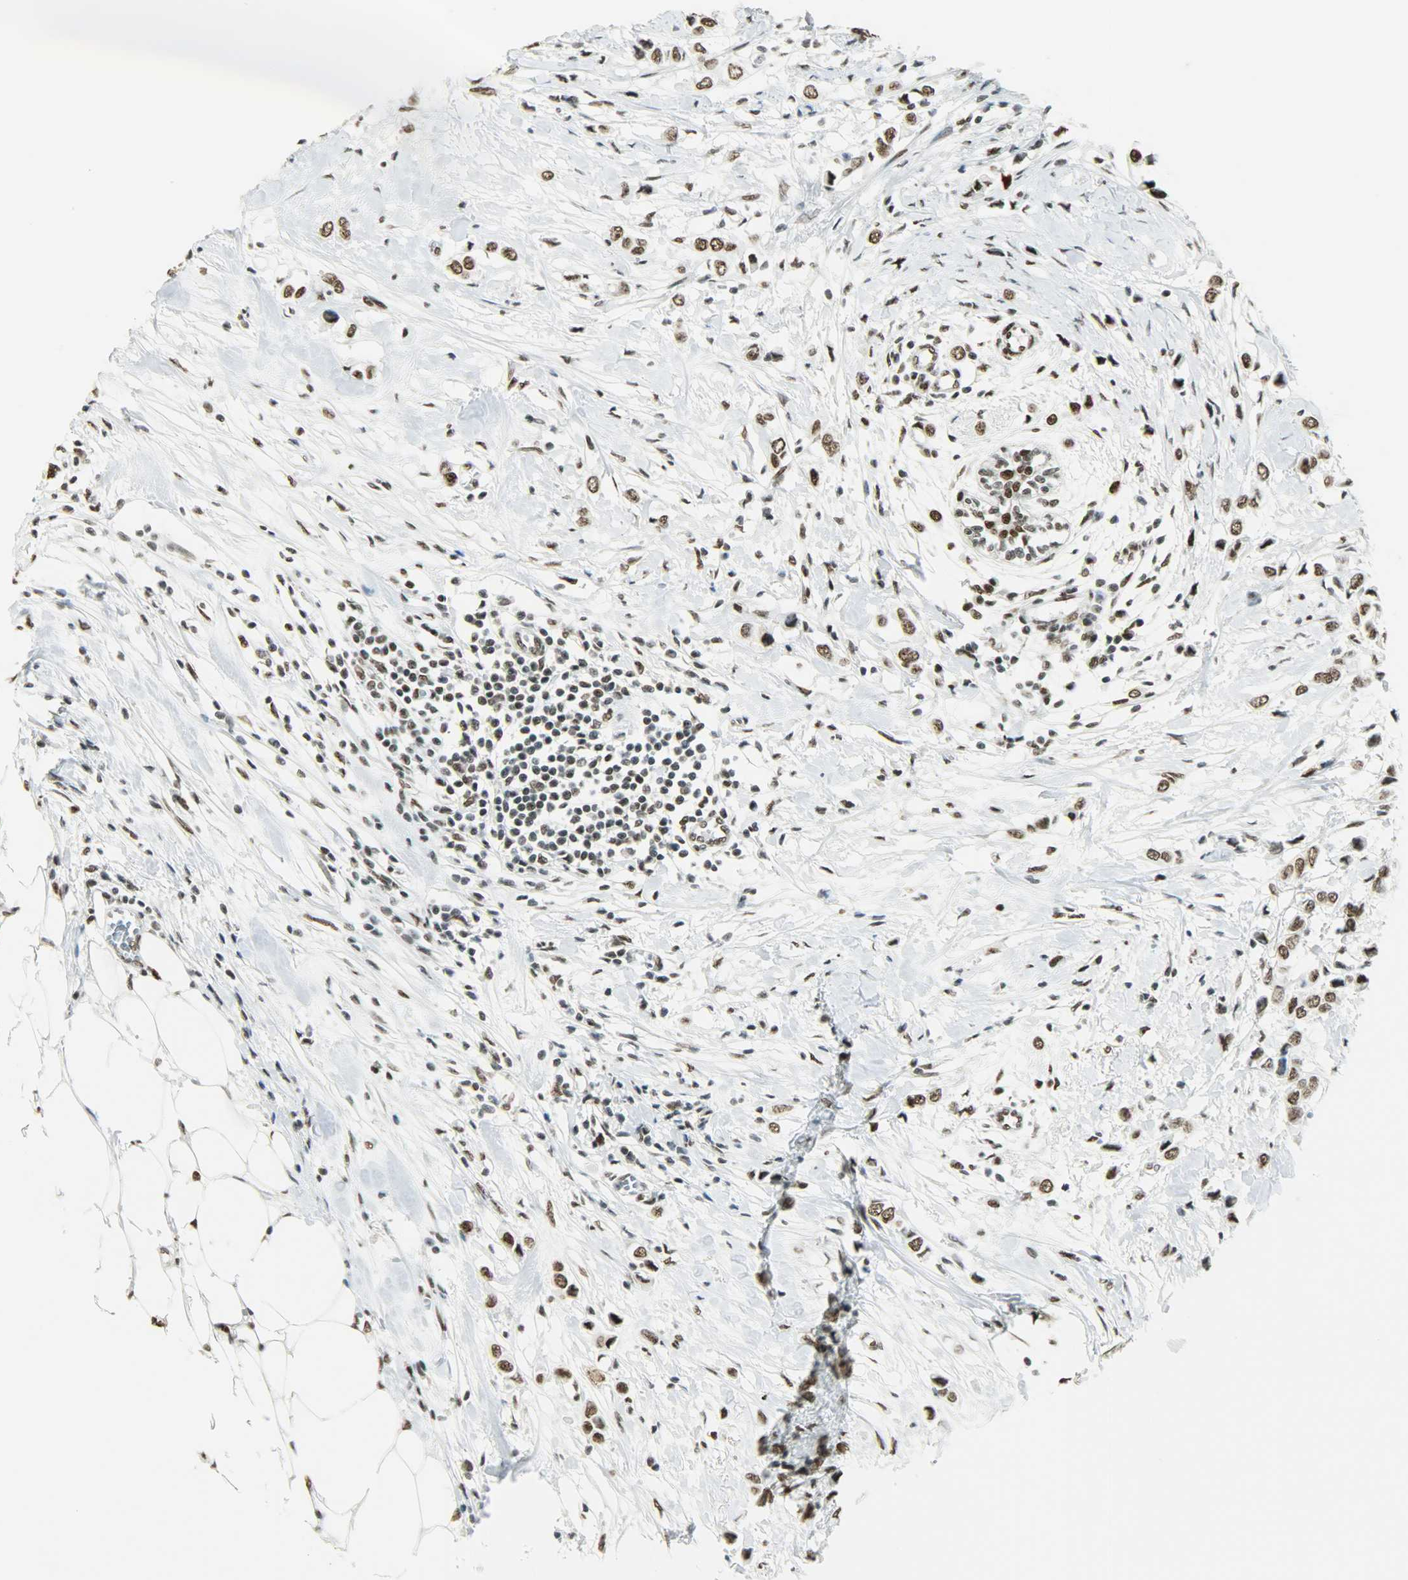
{"staining": {"intensity": "strong", "quantity": ">75%", "location": "nuclear"}, "tissue": "breast cancer", "cell_type": "Tumor cells", "image_type": "cancer", "snomed": [{"axis": "morphology", "description": "Lobular carcinoma"}, {"axis": "topography", "description": "Breast"}], "caption": "Approximately >75% of tumor cells in human breast cancer show strong nuclear protein positivity as visualized by brown immunohistochemical staining.", "gene": "MYEF2", "patient": {"sex": "female", "age": 51}}